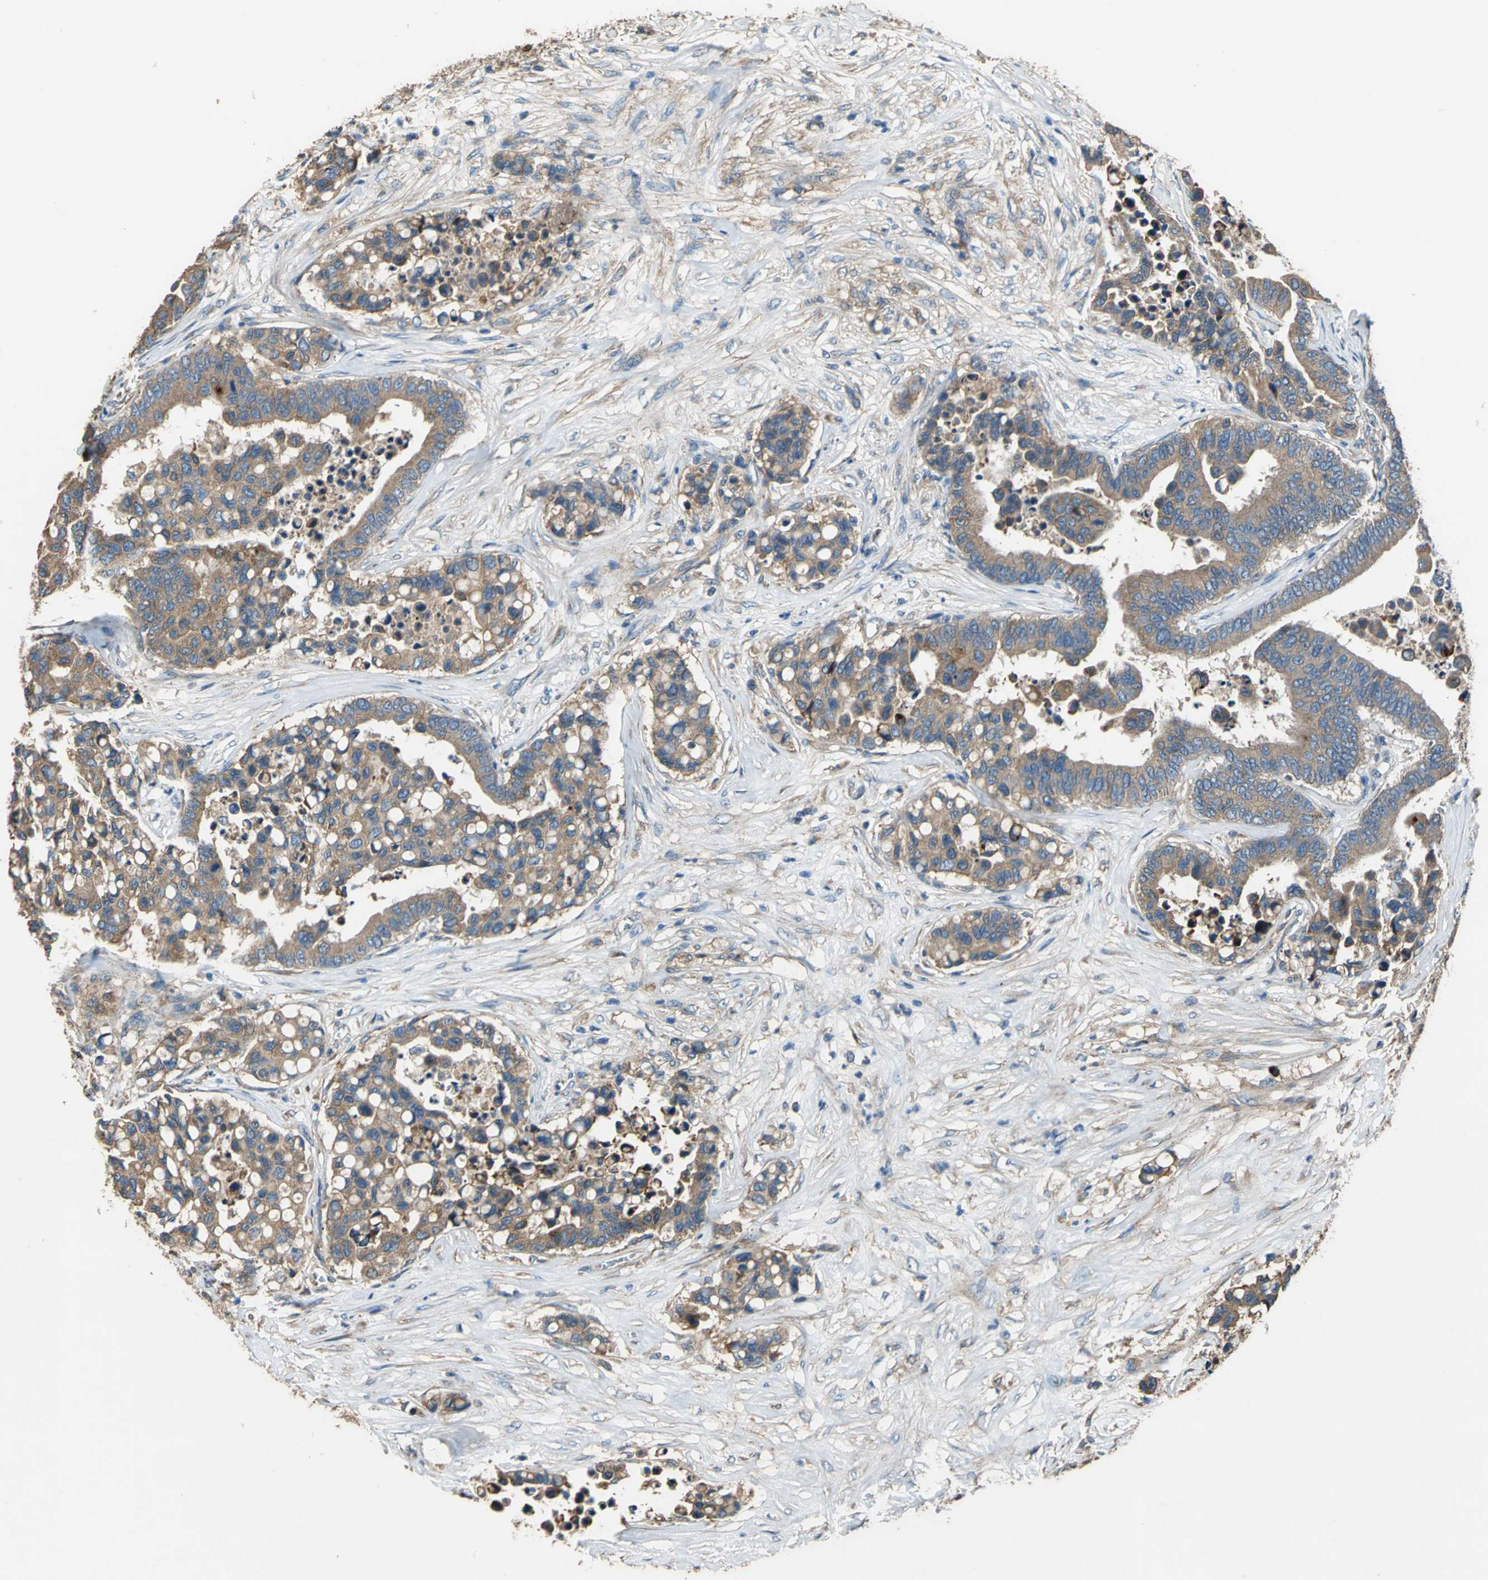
{"staining": {"intensity": "moderate", "quantity": ">75%", "location": "cytoplasmic/membranous"}, "tissue": "colorectal cancer", "cell_type": "Tumor cells", "image_type": "cancer", "snomed": [{"axis": "morphology", "description": "Adenocarcinoma, NOS"}, {"axis": "topography", "description": "Colon"}], "caption": "Immunohistochemical staining of adenocarcinoma (colorectal) reveals medium levels of moderate cytoplasmic/membranous protein staining in about >75% of tumor cells. Nuclei are stained in blue.", "gene": "HEPH", "patient": {"sex": "male", "age": 82}}